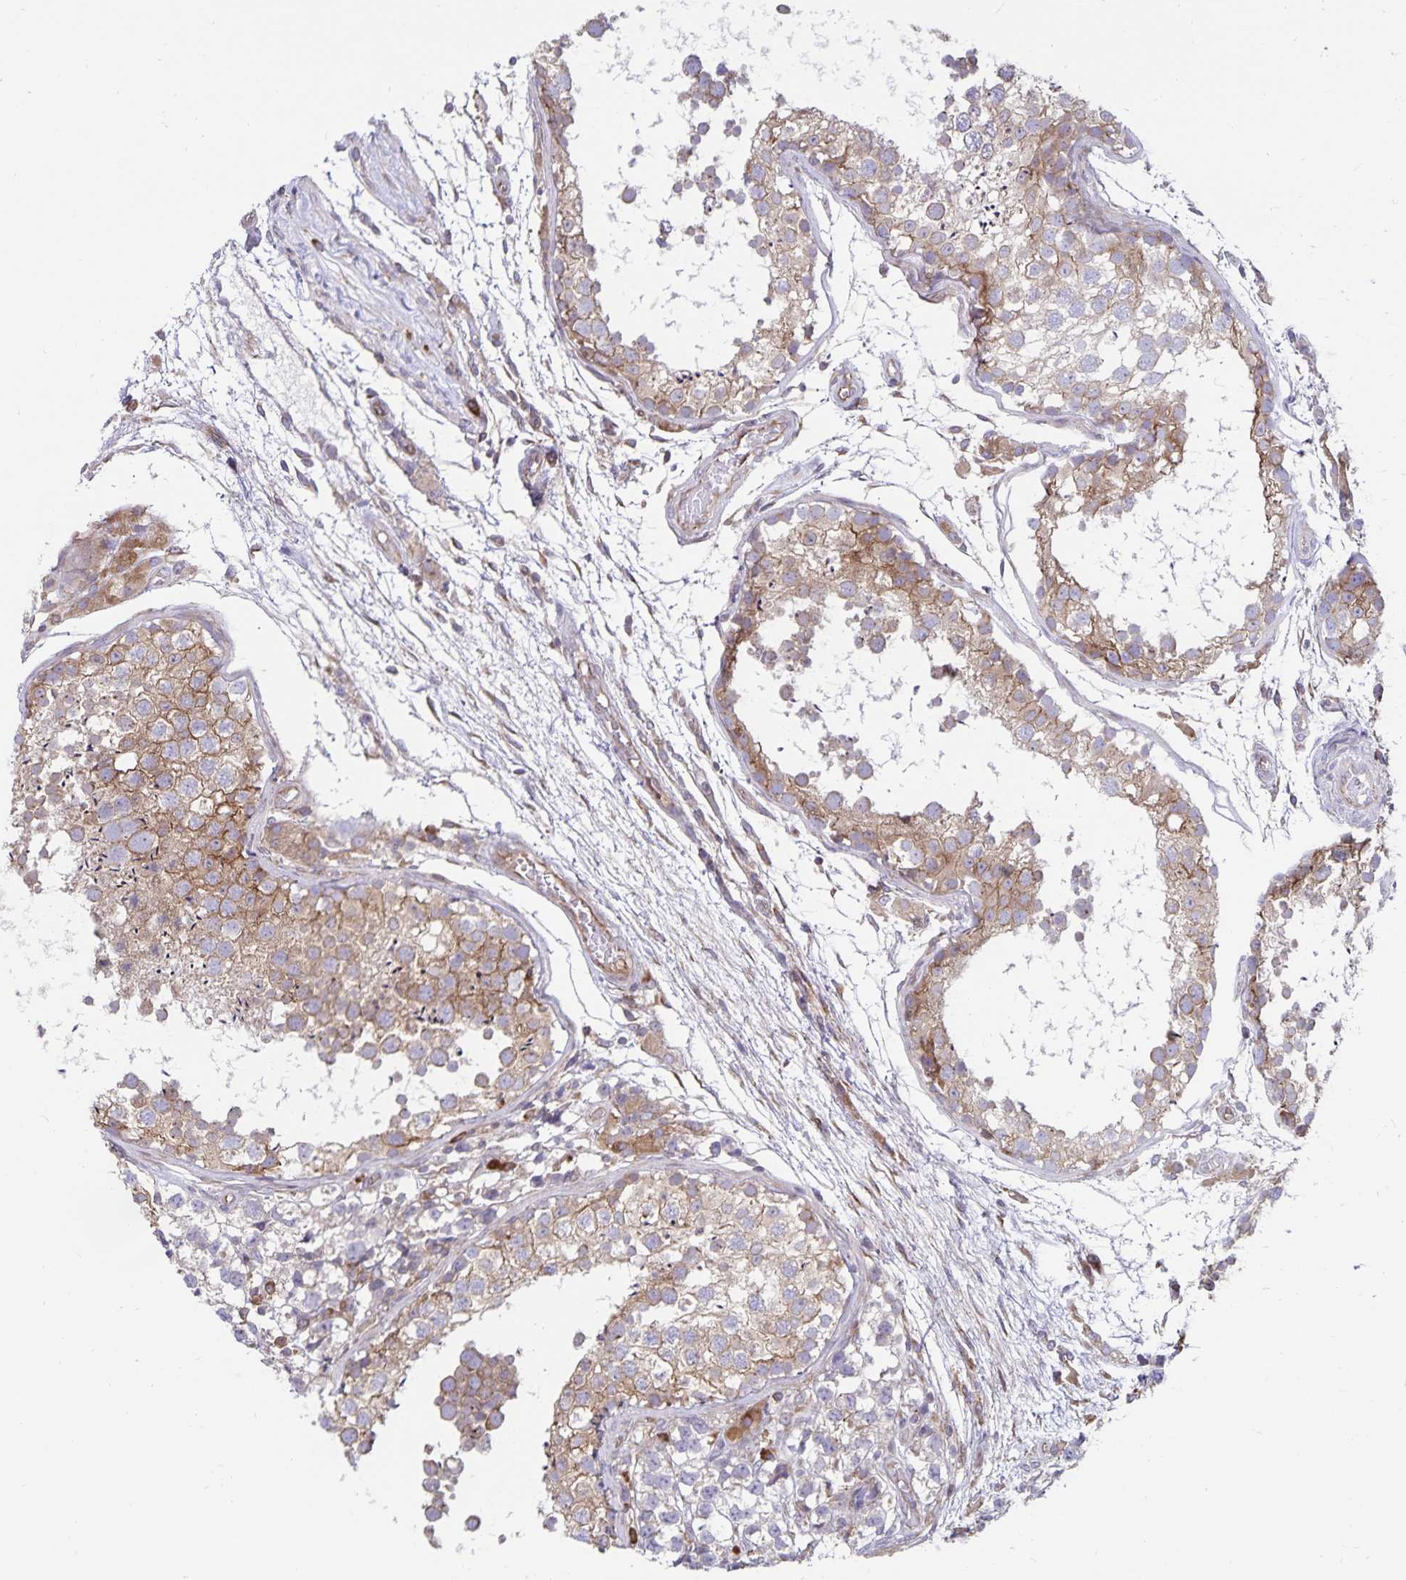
{"staining": {"intensity": "moderate", "quantity": "25%-75%", "location": "cytoplasmic/membranous"}, "tissue": "testis", "cell_type": "Cells in seminiferous ducts", "image_type": "normal", "snomed": [{"axis": "morphology", "description": "Normal tissue, NOS"}, {"axis": "morphology", "description": "Seminoma, NOS"}, {"axis": "topography", "description": "Testis"}], "caption": "Cells in seminiferous ducts show medium levels of moderate cytoplasmic/membranous staining in about 25%-75% of cells in normal testis.", "gene": "SEC62", "patient": {"sex": "male", "age": 29}}